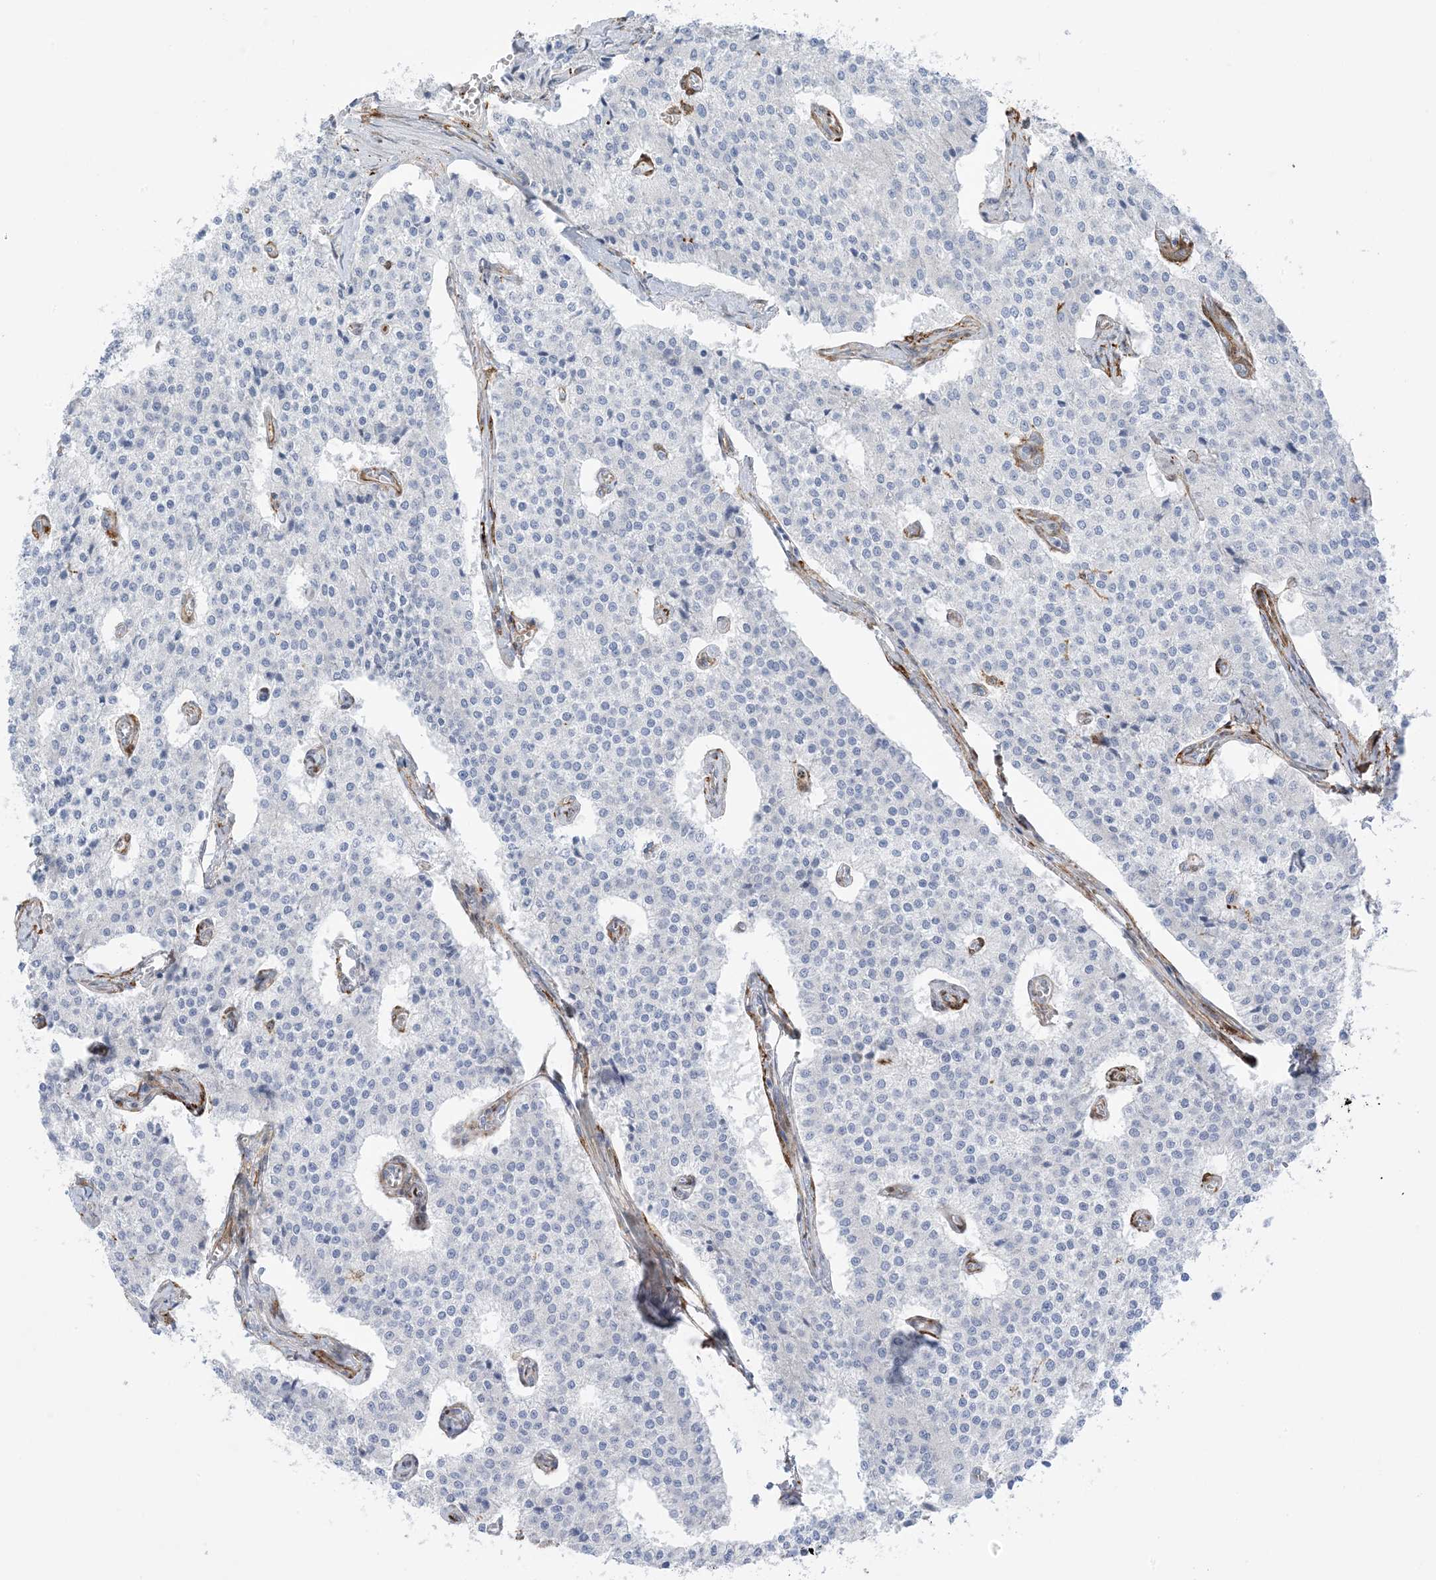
{"staining": {"intensity": "negative", "quantity": "none", "location": "none"}, "tissue": "carcinoid", "cell_type": "Tumor cells", "image_type": "cancer", "snomed": [{"axis": "morphology", "description": "Carcinoid, malignant, NOS"}, {"axis": "topography", "description": "Colon"}], "caption": "Immunohistochemical staining of malignant carcinoid shows no significant positivity in tumor cells.", "gene": "ICMT", "patient": {"sex": "female", "age": 52}}